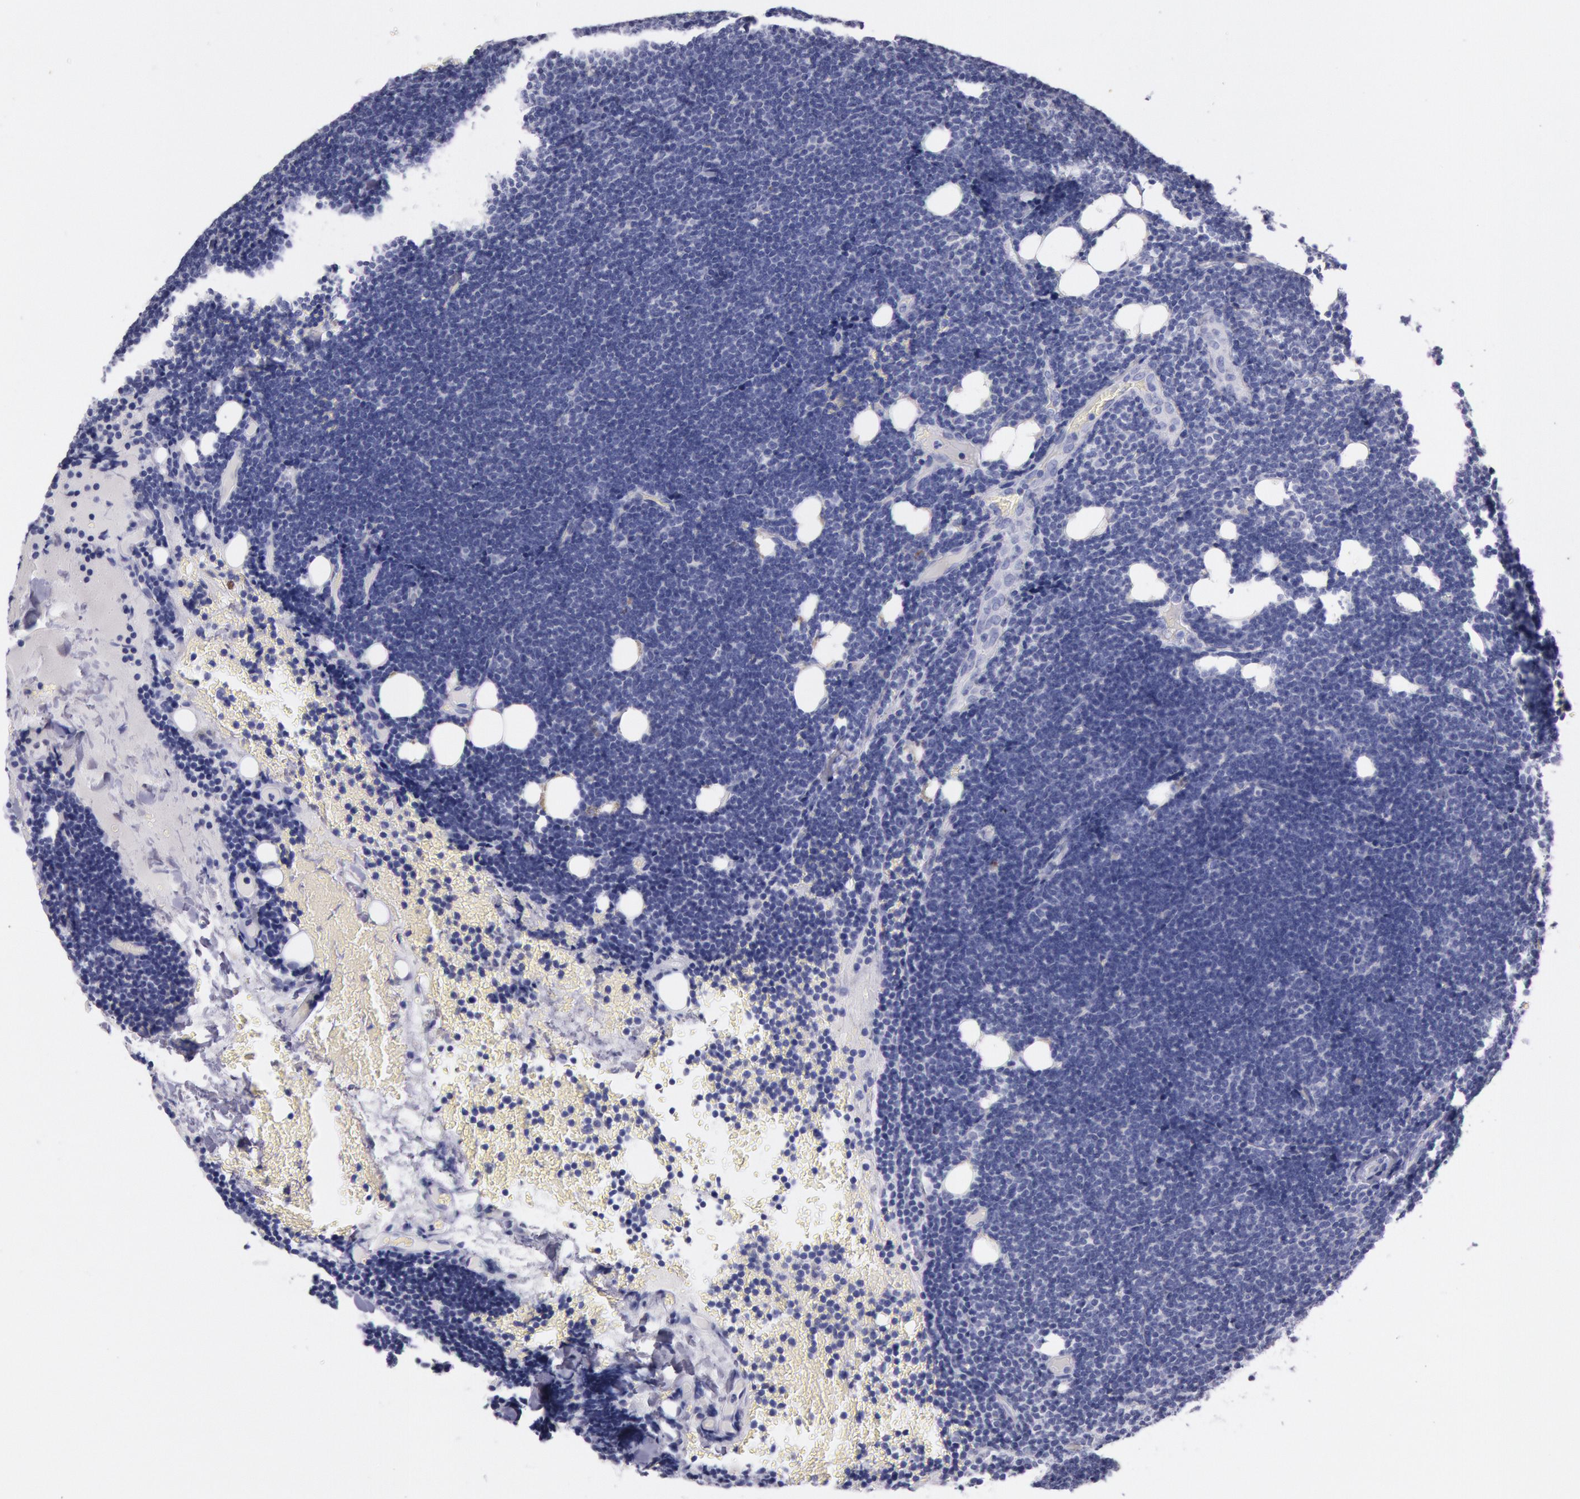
{"staining": {"intensity": "negative", "quantity": "none", "location": "none"}, "tissue": "lymphoma", "cell_type": "Tumor cells", "image_type": "cancer", "snomed": [{"axis": "morphology", "description": "Malignant lymphoma, non-Hodgkin's type, Low grade"}, {"axis": "topography", "description": "Lymph node"}], "caption": "Immunohistochemistry (IHC) image of malignant lymphoma, non-Hodgkin's type (low-grade) stained for a protein (brown), which displays no positivity in tumor cells.", "gene": "EGFR", "patient": {"sex": "female", "age": 51}}